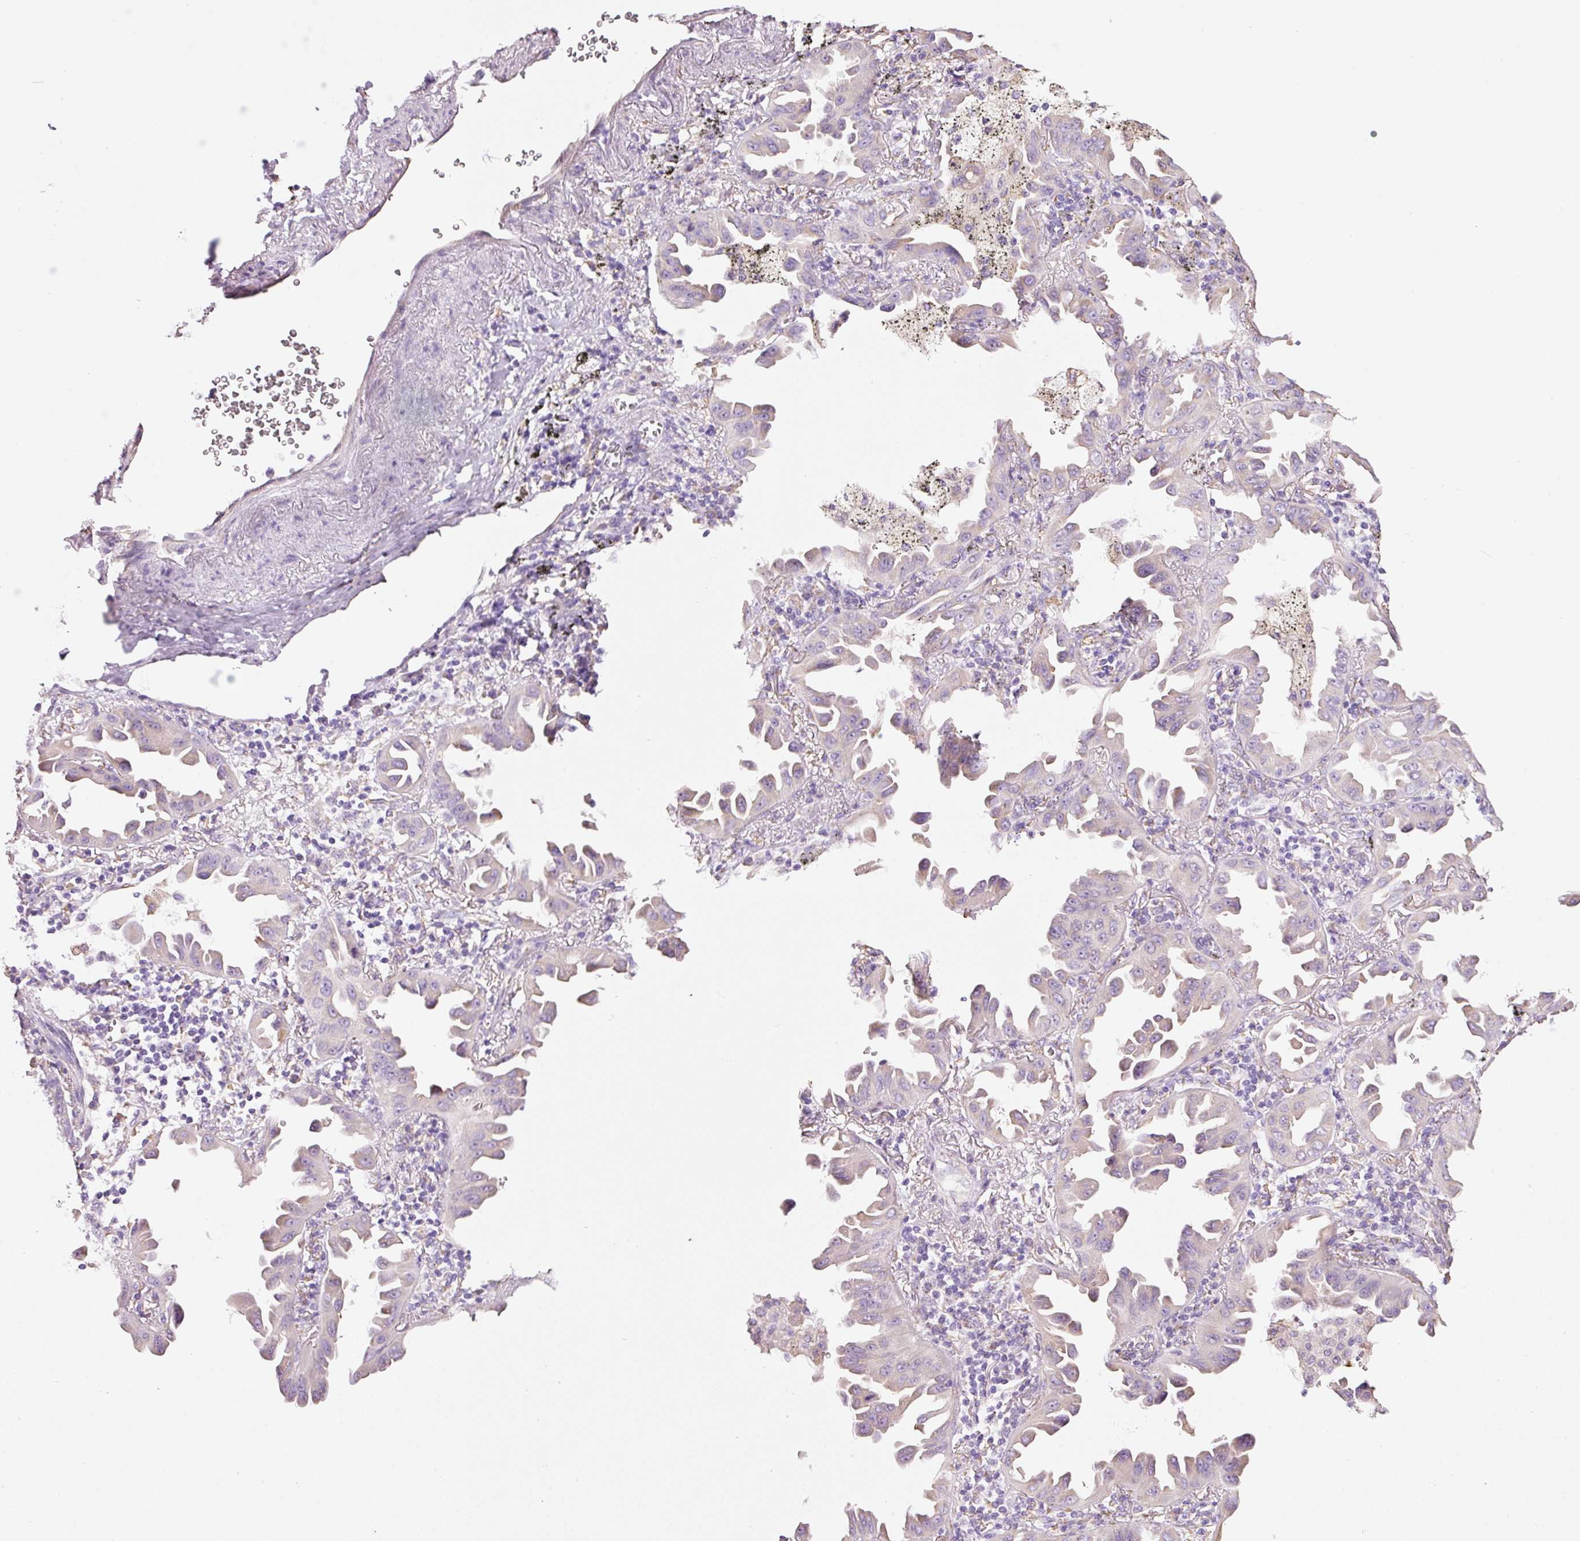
{"staining": {"intensity": "weak", "quantity": "<25%", "location": "cytoplasmic/membranous"}, "tissue": "lung cancer", "cell_type": "Tumor cells", "image_type": "cancer", "snomed": [{"axis": "morphology", "description": "Adenocarcinoma, NOS"}, {"axis": "topography", "description": "Lung"}], "caption": "Image shows no protein staining in tumor cells of lung adenocarcinoma tissue. (DAB IHC visualized using brightfield microscopy, high magnification).", "gene": "GCG", "patient": {"sex": "male", "age": 68}}